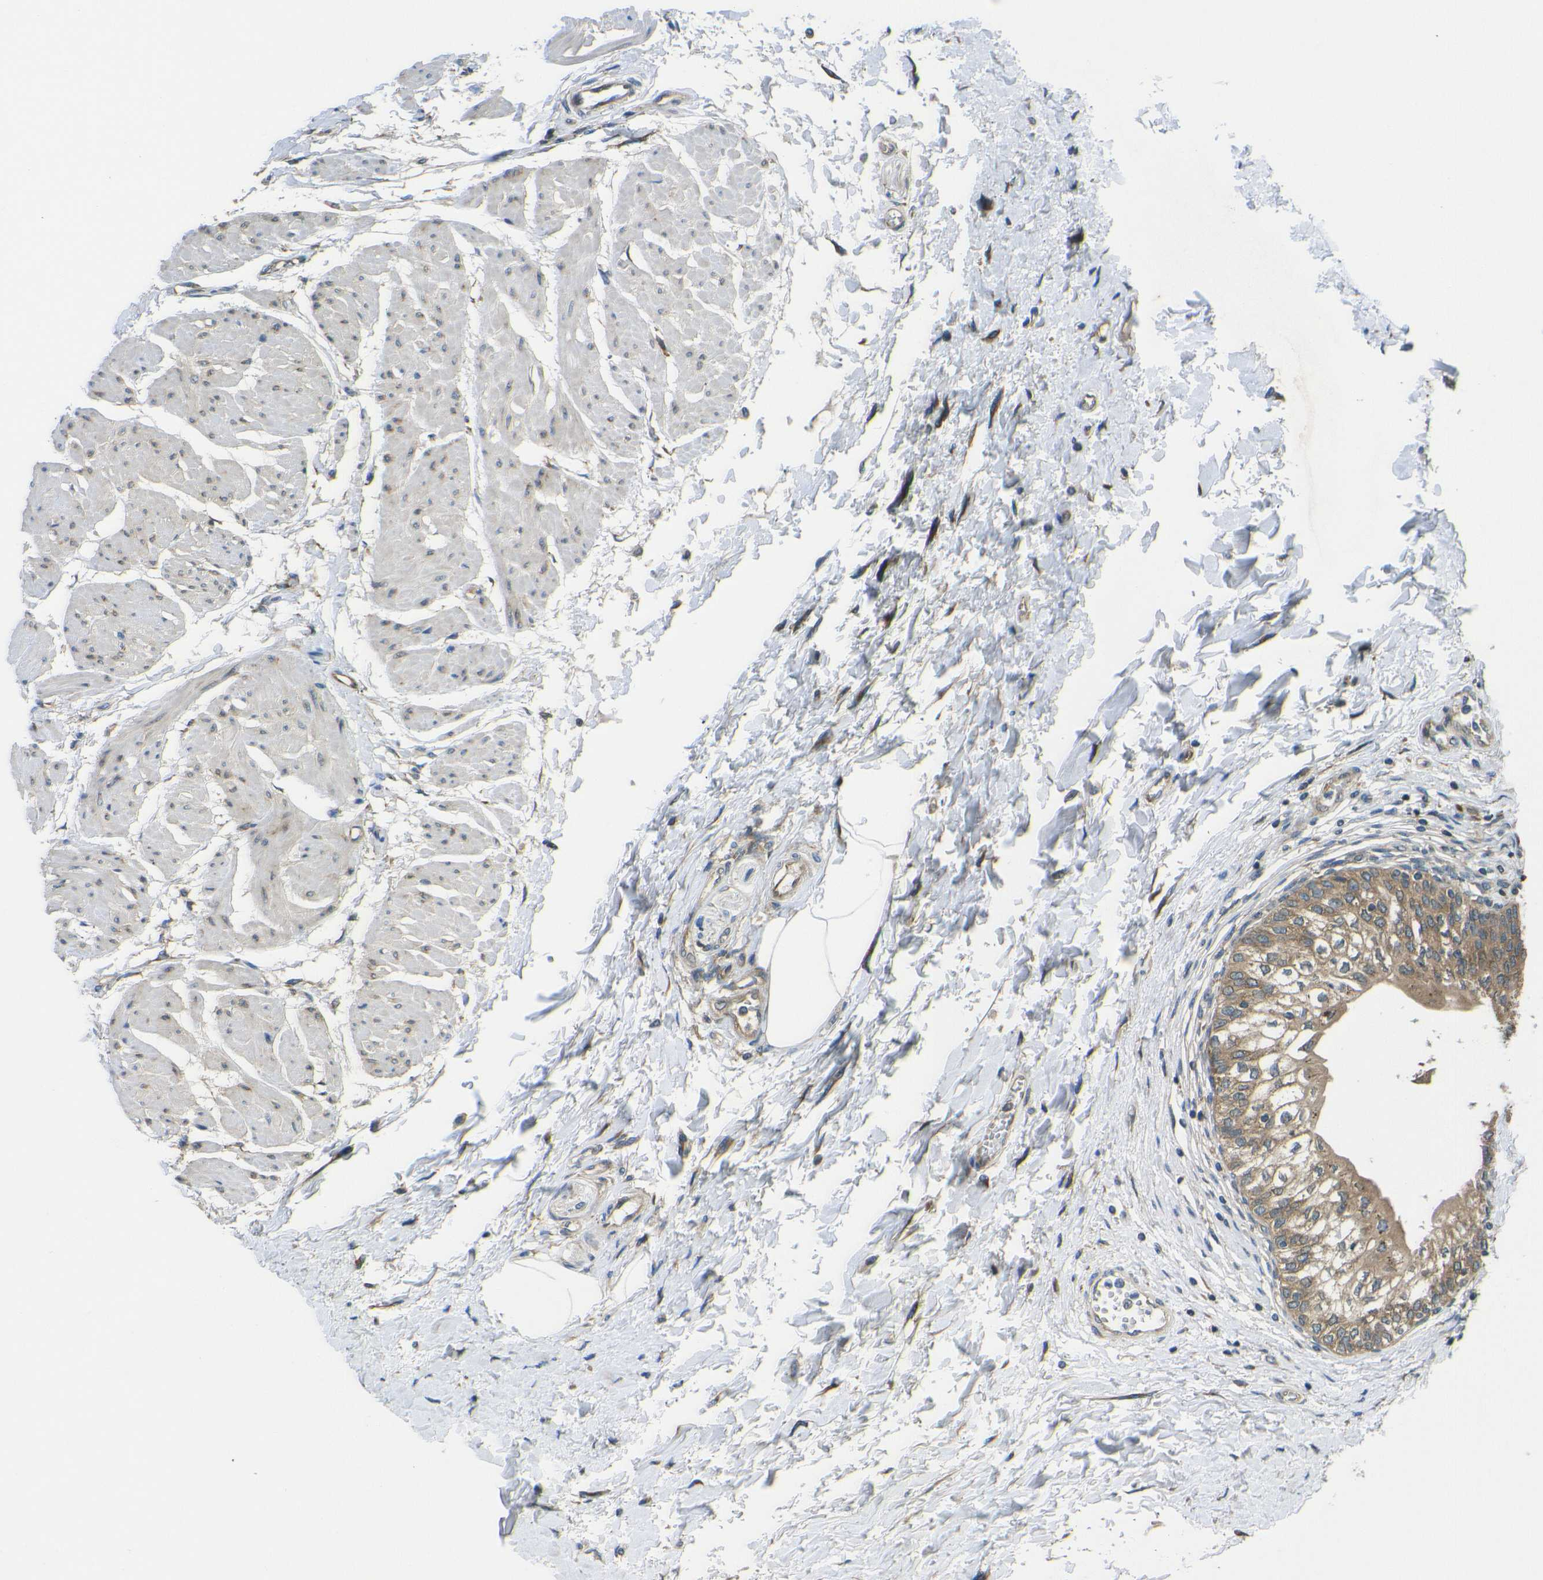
{"staining": {"intensity": "strong", "quantity": ">75%", "location": "cytoplasmic/membranous"}, "tissue": "urinary bladder", "cell_type": "Urothelial cells", "image_type": "normal", "snomed": [{"axis": "morphology", "description": "Normal tissue, NOS"}, {"axis": "topography", "description": "Urinary bladder"}], "caption": "Protein staining of benign urinary bladder demonstrates strong cytoplasmic/membranous expression in approximately >75% of urothelial cells.", "gene": "RPSA", "patient": {"sex": "male", "age": 55}}